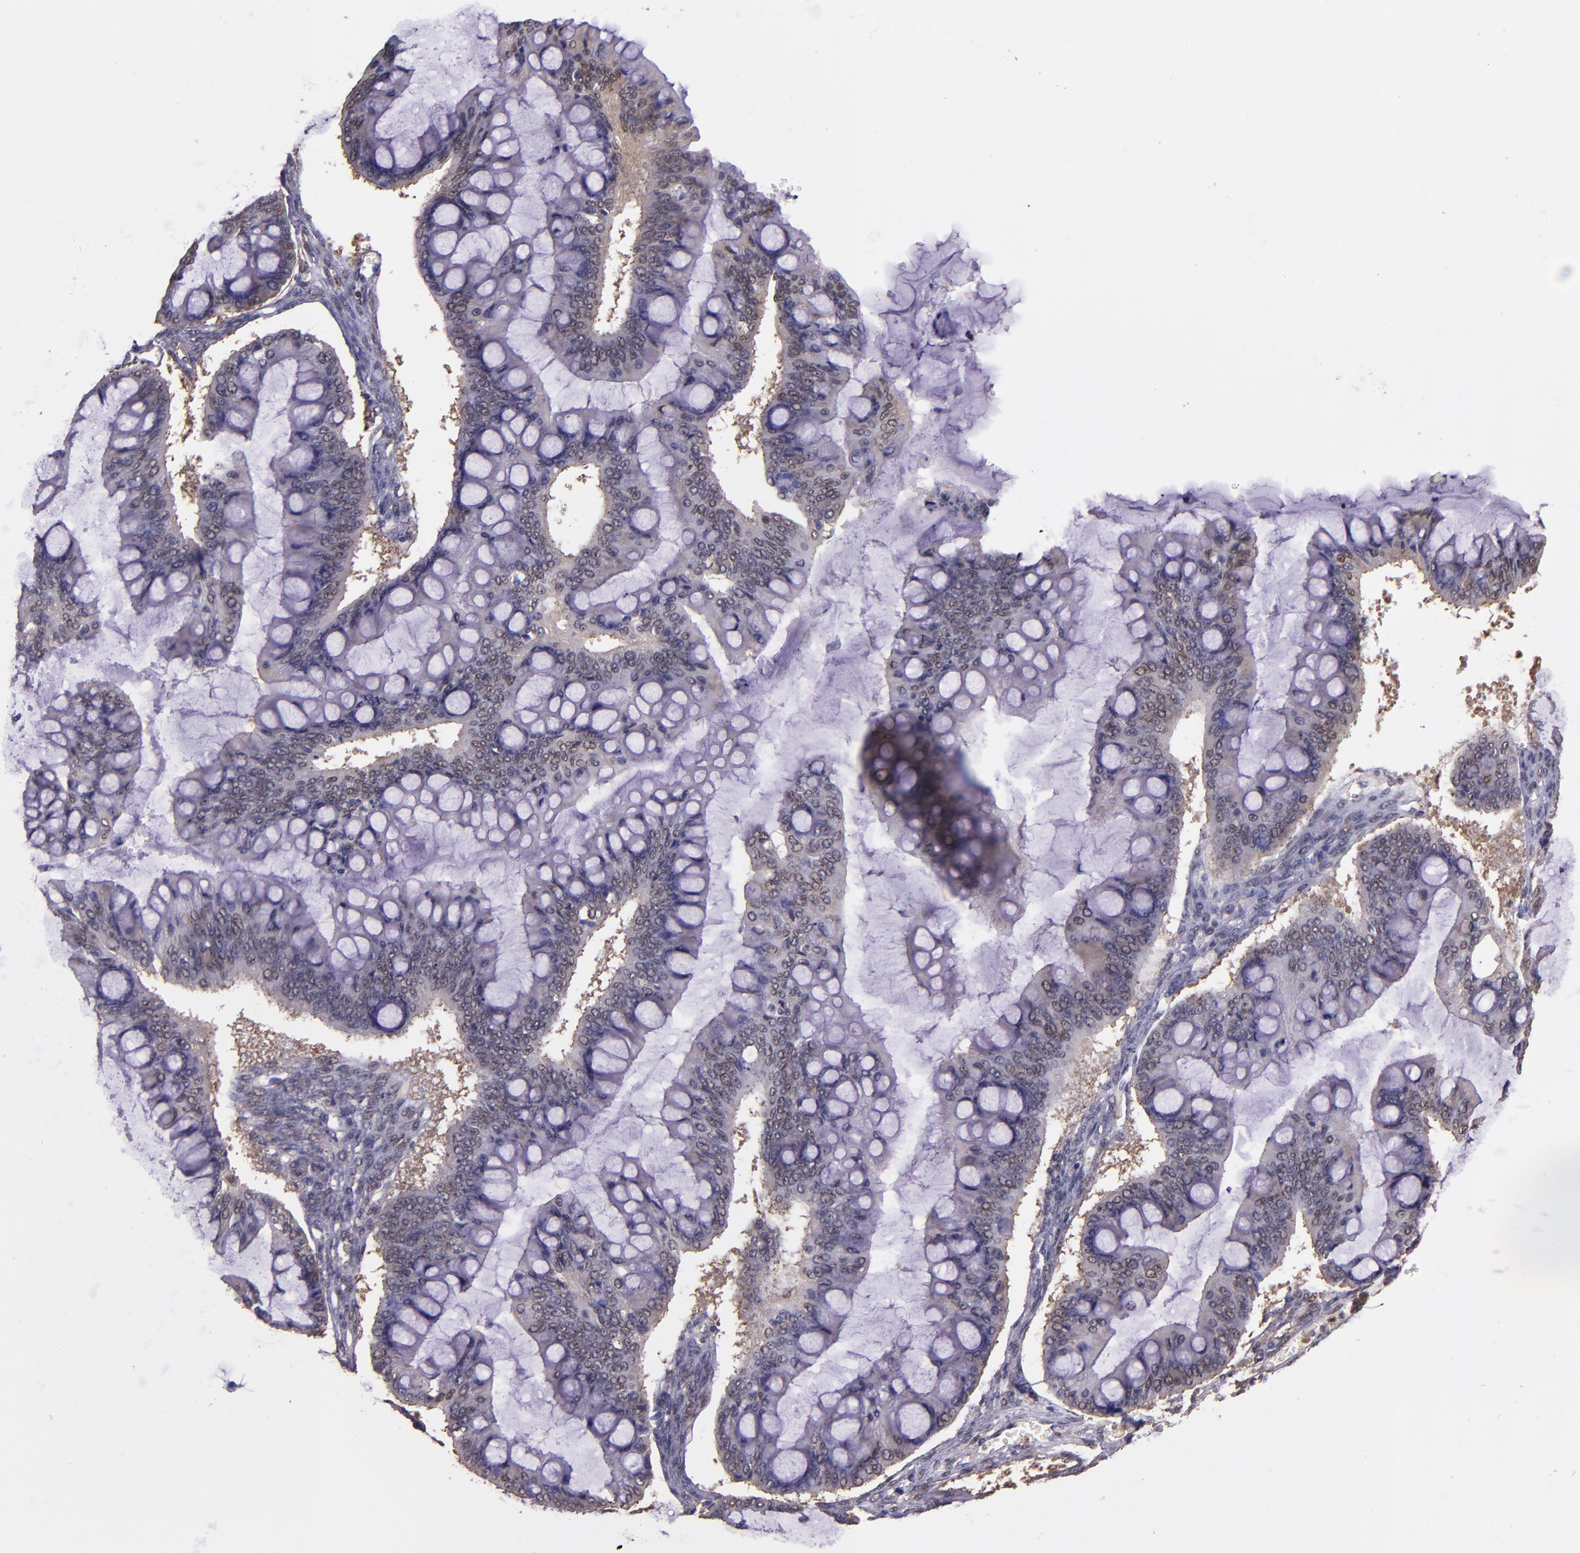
{"staining": {"intensity": "weak", "quantity": ">75%", "location": "cytoplasmic/membranous"}, "tissue": "ovarian cancer", "cell_type": "Tumor cells", "image_type": "cancer", "snomed": [{"axis": "morphology", "description": "Cystadenocarcinoma, mucinous, NOS"}, {"axis": "topography", "description": "Ovary"}], "caption": "Protein expression analysis of human ovarian cancer reveals weak cytoplasmic/membranous expression in approximately >75% of tumor cells.", "gene": "STAT6", "patient": {"sex": "female", "age": 73}}